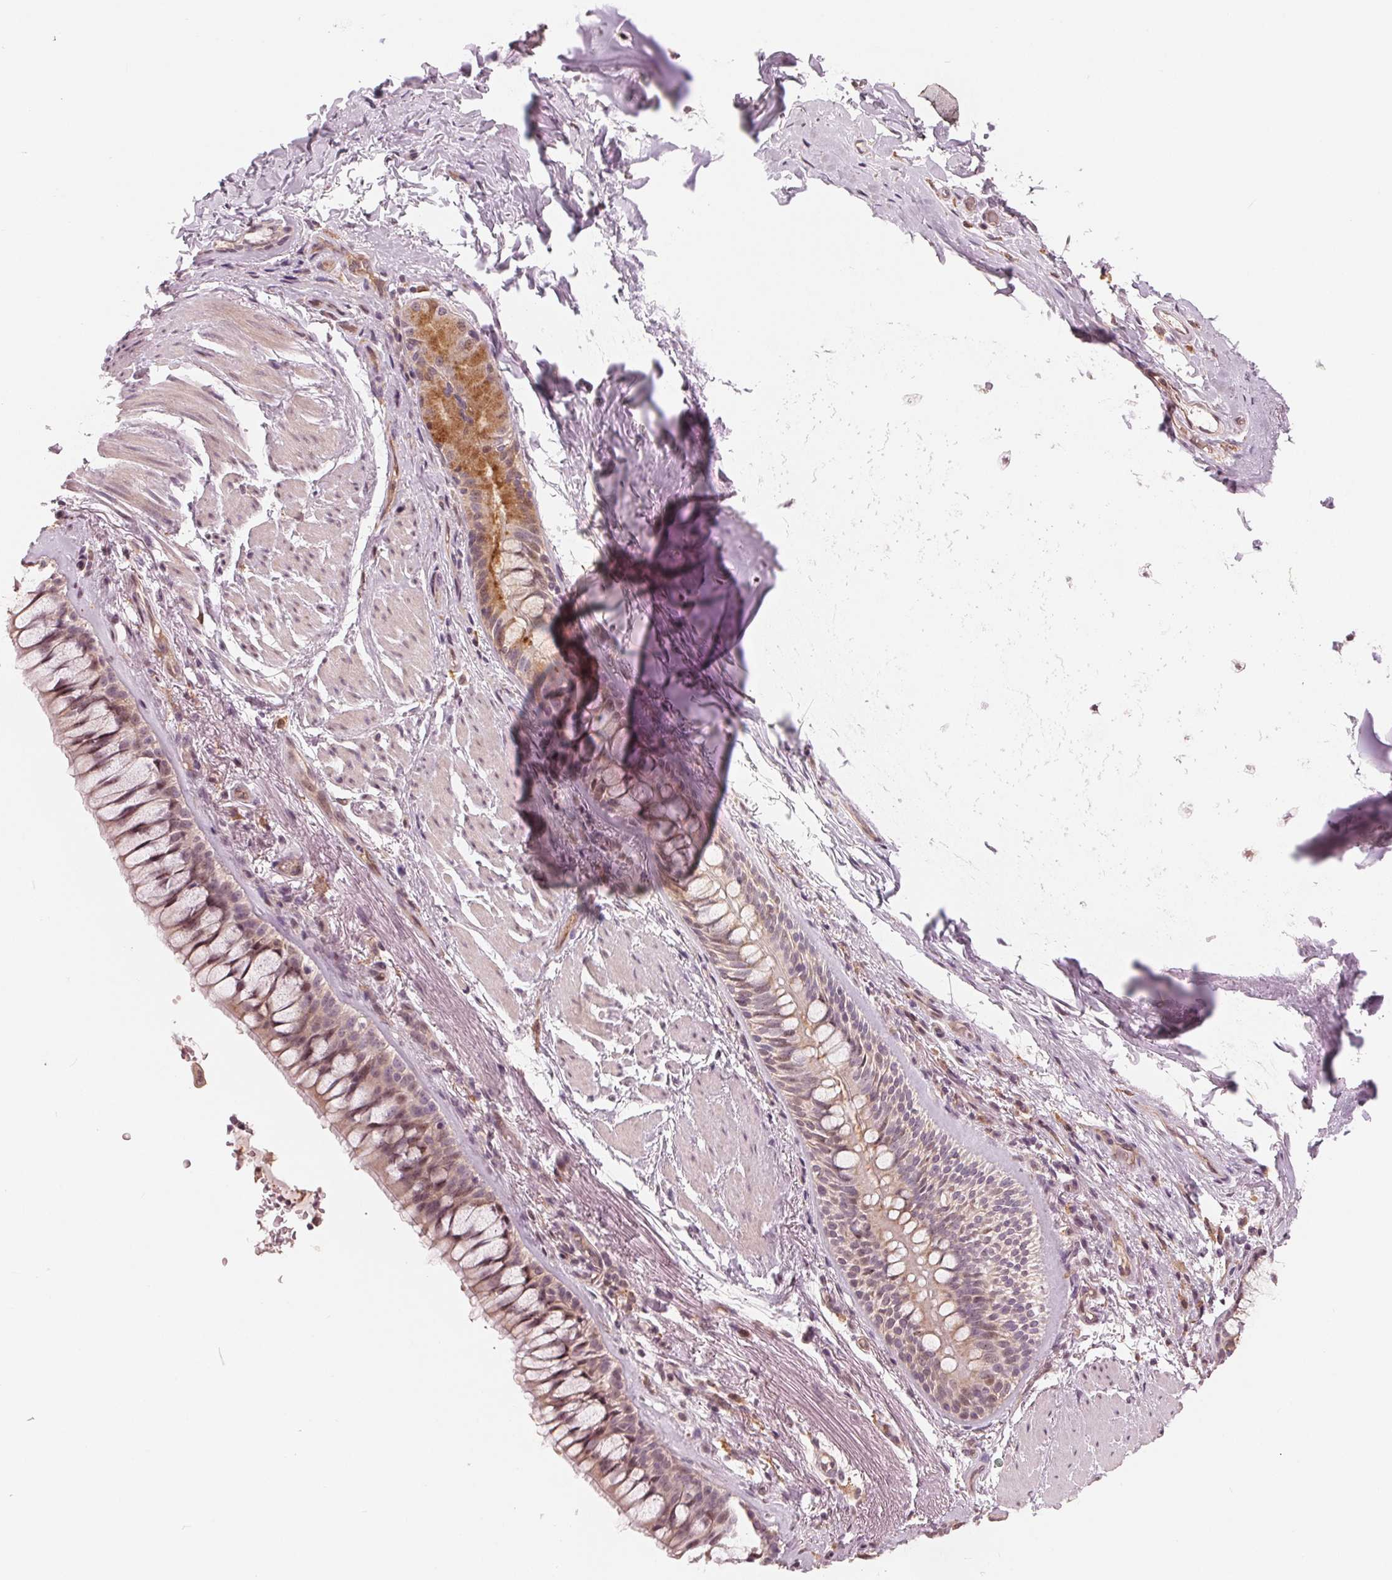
{"staining": {"intensity": "negative", "quantity": "none", "location": "none"}, "tissue": "adipose tissue", "cell_type": "Adipocytes", "image_type": "normal", "snomed": [{"axis": "morphology", "description": "Normal tissue, NOS"}, {"axis": "topography", "description": "Cartilage tissue"}, {"axis": "topography", "description": "Bronchus"}], "caption": "Human adipose tissue stained for a protein using immunohistochemistry reveals no expression in adipocytes.", "gene": "IL9R", "patient": {"sex": "male", "age": 64}}